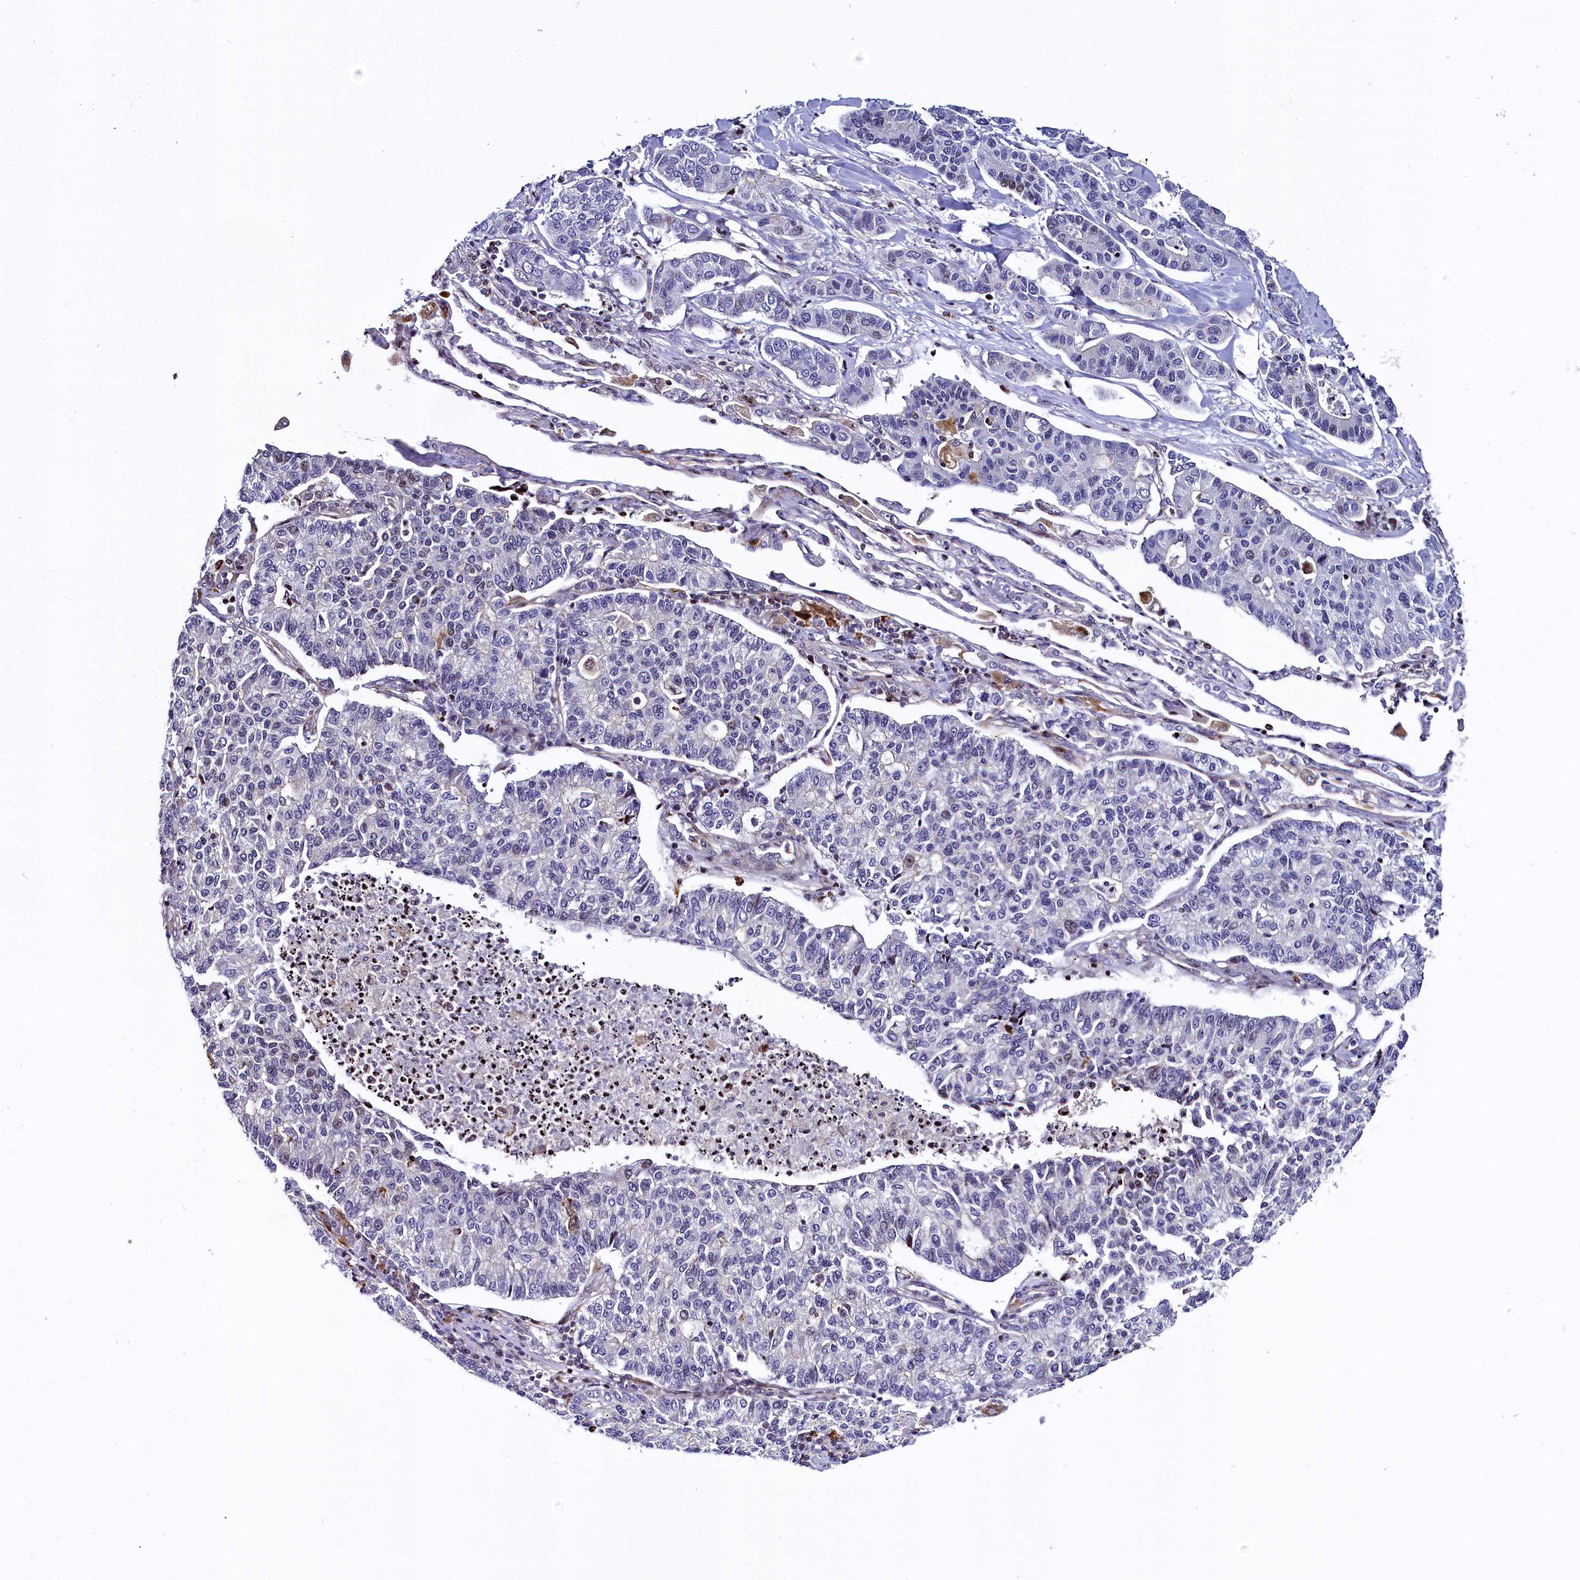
{"staining": {"intensity": "negative", "quantity": "none", "location": "none"}, "tissue": "lung cancer", "cell_type": "Tumor cells", "image_type": "cancer", "snomed": [{"axis": "morphology", "description": "Adenocarcinoma, NOS"}, {"axis": "topography", "description": "Lung"}], "caption": "Histopathology image shows no protein staining in tumor cells of lung cancer (adenocarcinoma) tissue.", "gene": "TGDS", "patient": {"sex": "male", "age": 49}}